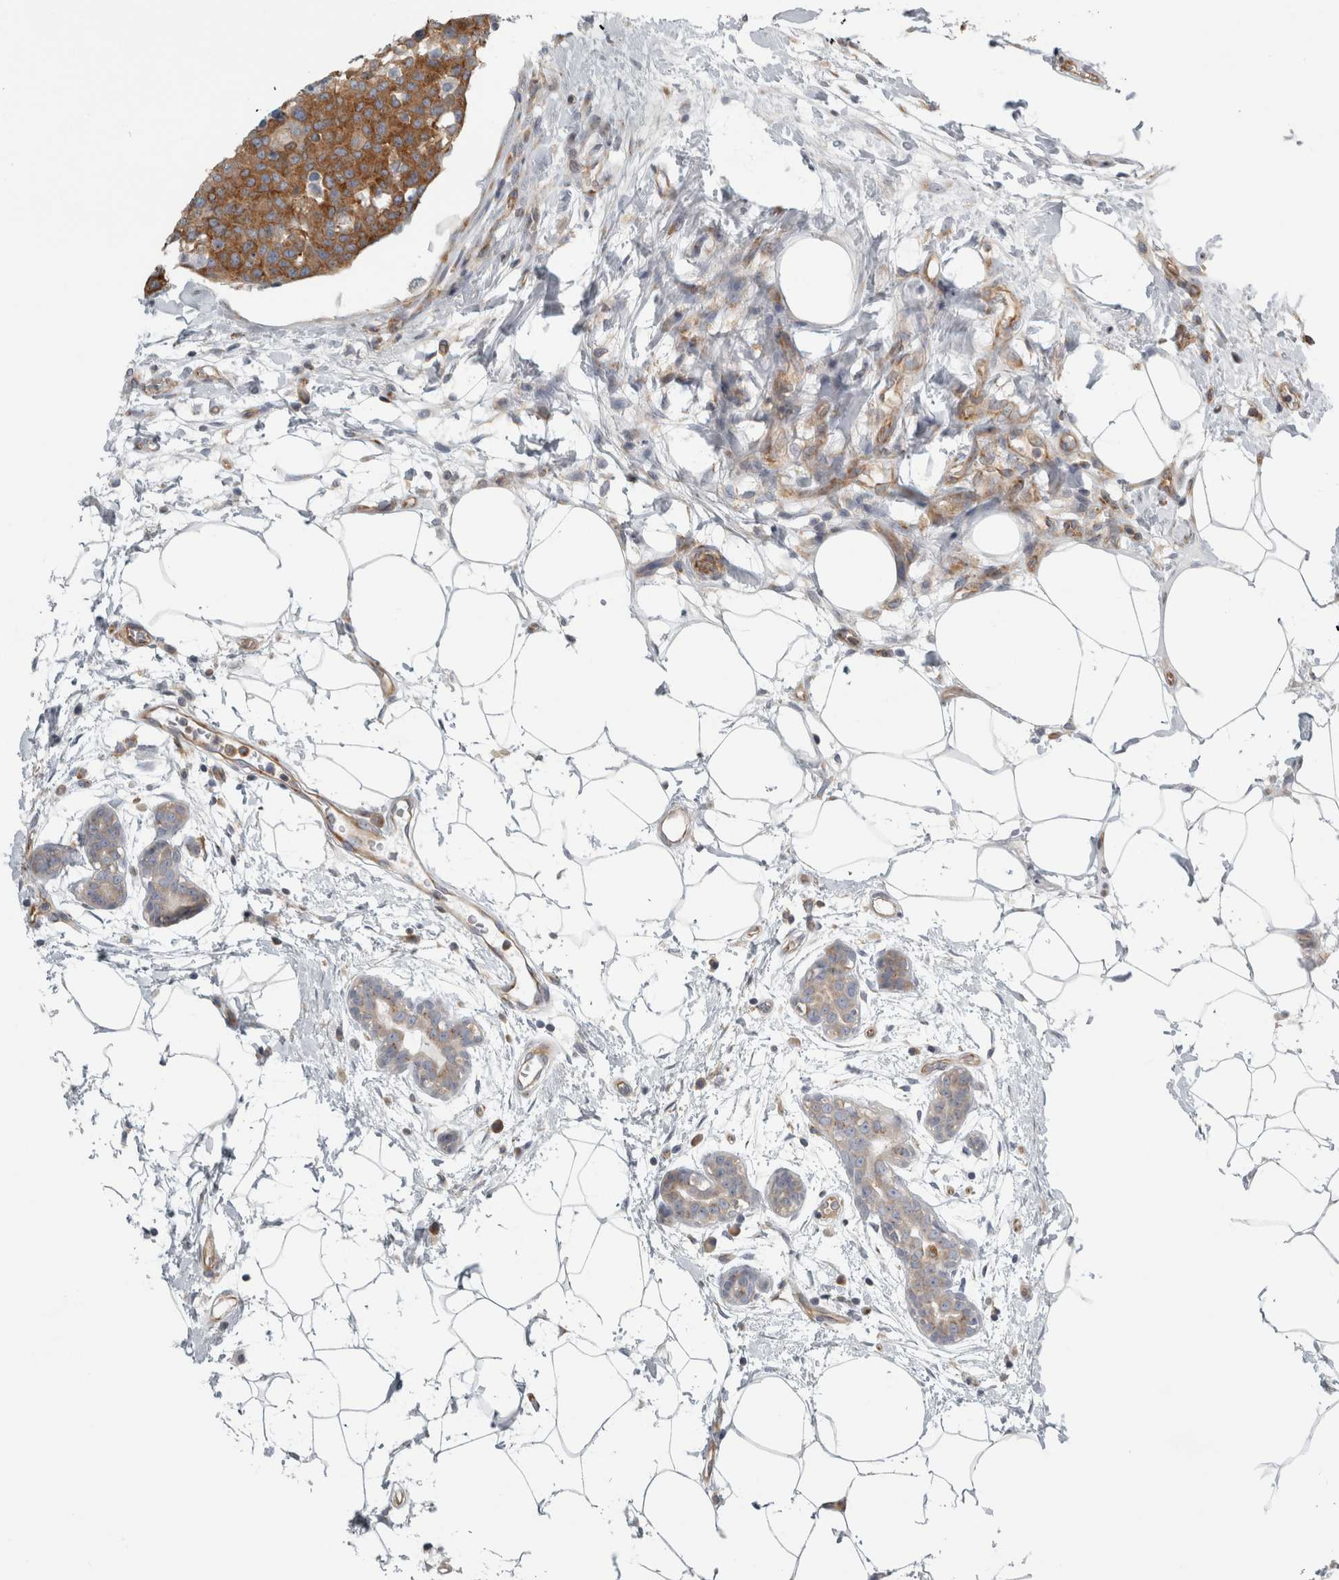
{"staining": {"intensity": "moderate", "quantity": ">75%", "location": "cytoplasmic/membranous"}, "tissue": "breast cancer", "cell_type": "Tumor cells", "image_type": "cancer", "snomed": [{"axis": "morphology", "description": "Normal tissue, NOS"}, {"axis": "morphology", "description": "Duct carcinoma"}, {"axis": "topography", "description": "Breast"}], "caption": "Protein staining exhibits moderate cytoplasmic/membranous positivity in about >75% of tumor cells in infiltrating ductal carcinoma (breast).", "gene": "PEX6", "patient": {"sex": "female", "age": 37}}